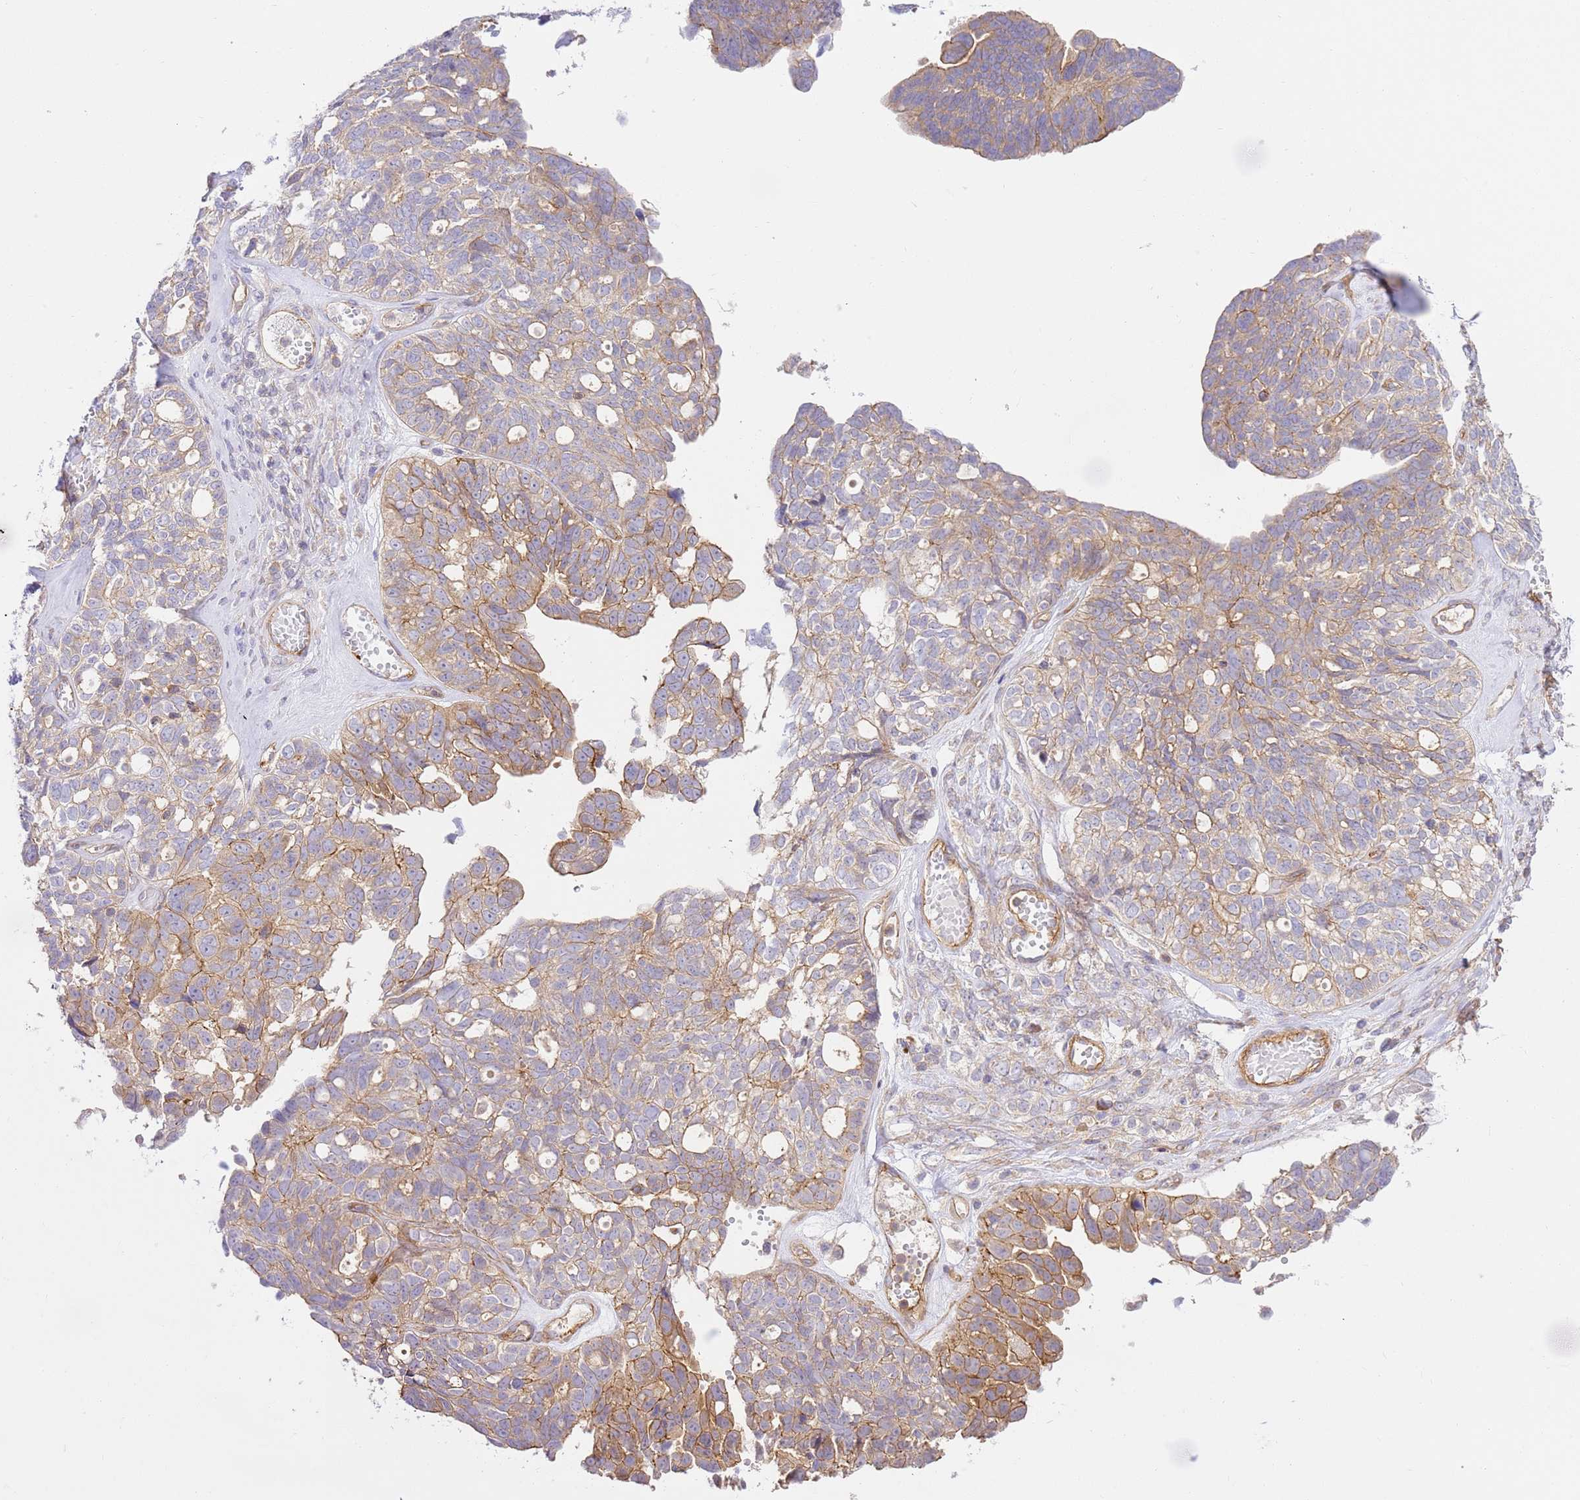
{"staining": {"intensity": "moderate", "quantity": "<25%", "location": "cytoplasmic/membranous"}, "tissue": "ovarian cancer", "cell_type": "Tumor cells", "image_type": "cancer", "snomed": [{"axis": "morphology", "description": "Cystadenocarcinoma, serous, NOS"}, {"axis": "topography", "description": "Ovary"}], "caption": "The micrograph displays a brown stain indicating the presence of a protein in the cytoplasmic/membranous of tumor cells in ovarian serous cystadenocarcinoma.", "gene": "EFCAB8", "patient": {"sex": "female", "age": 79}}